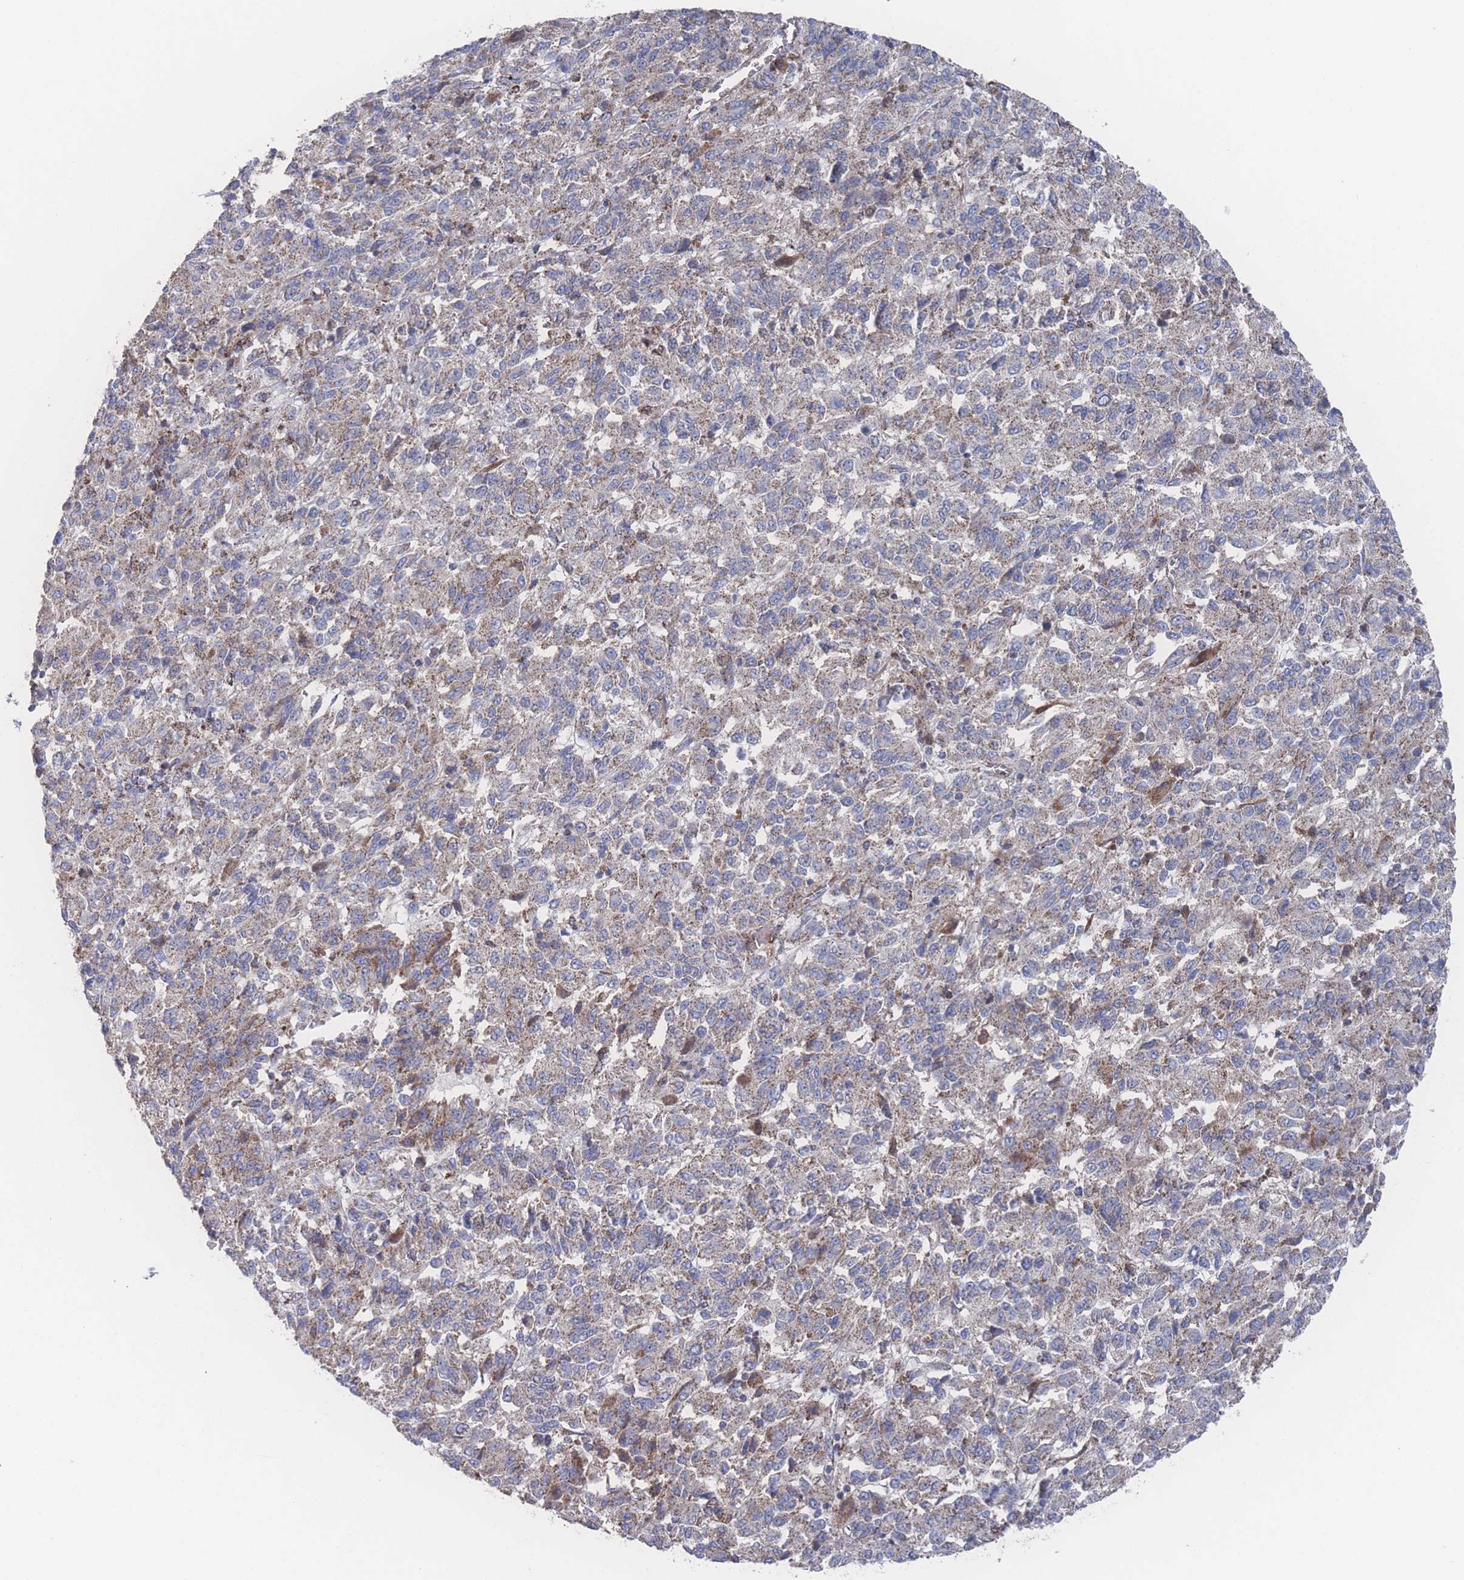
{"staining": {"intensity": "moderate", "quantity": "25%-75%", "location": "cytoplasmic/membranous"}, "tissue": "melanoma", "cell_type": "Tumor cells", "image_type": "cancer", "snomed": [{"axis": "morphology", "description": "Malignant melanoma, Metastatic site"}, {"axis": "topography", "description": "Lung"}], "caption": "The image demonstrates staining of melanoma, revealing moderate cytoplasmic/membranous protein expression (brown color) within tumor cells.", "gene": "PEX14", "patient": {"sex": "male", "age": 64}}